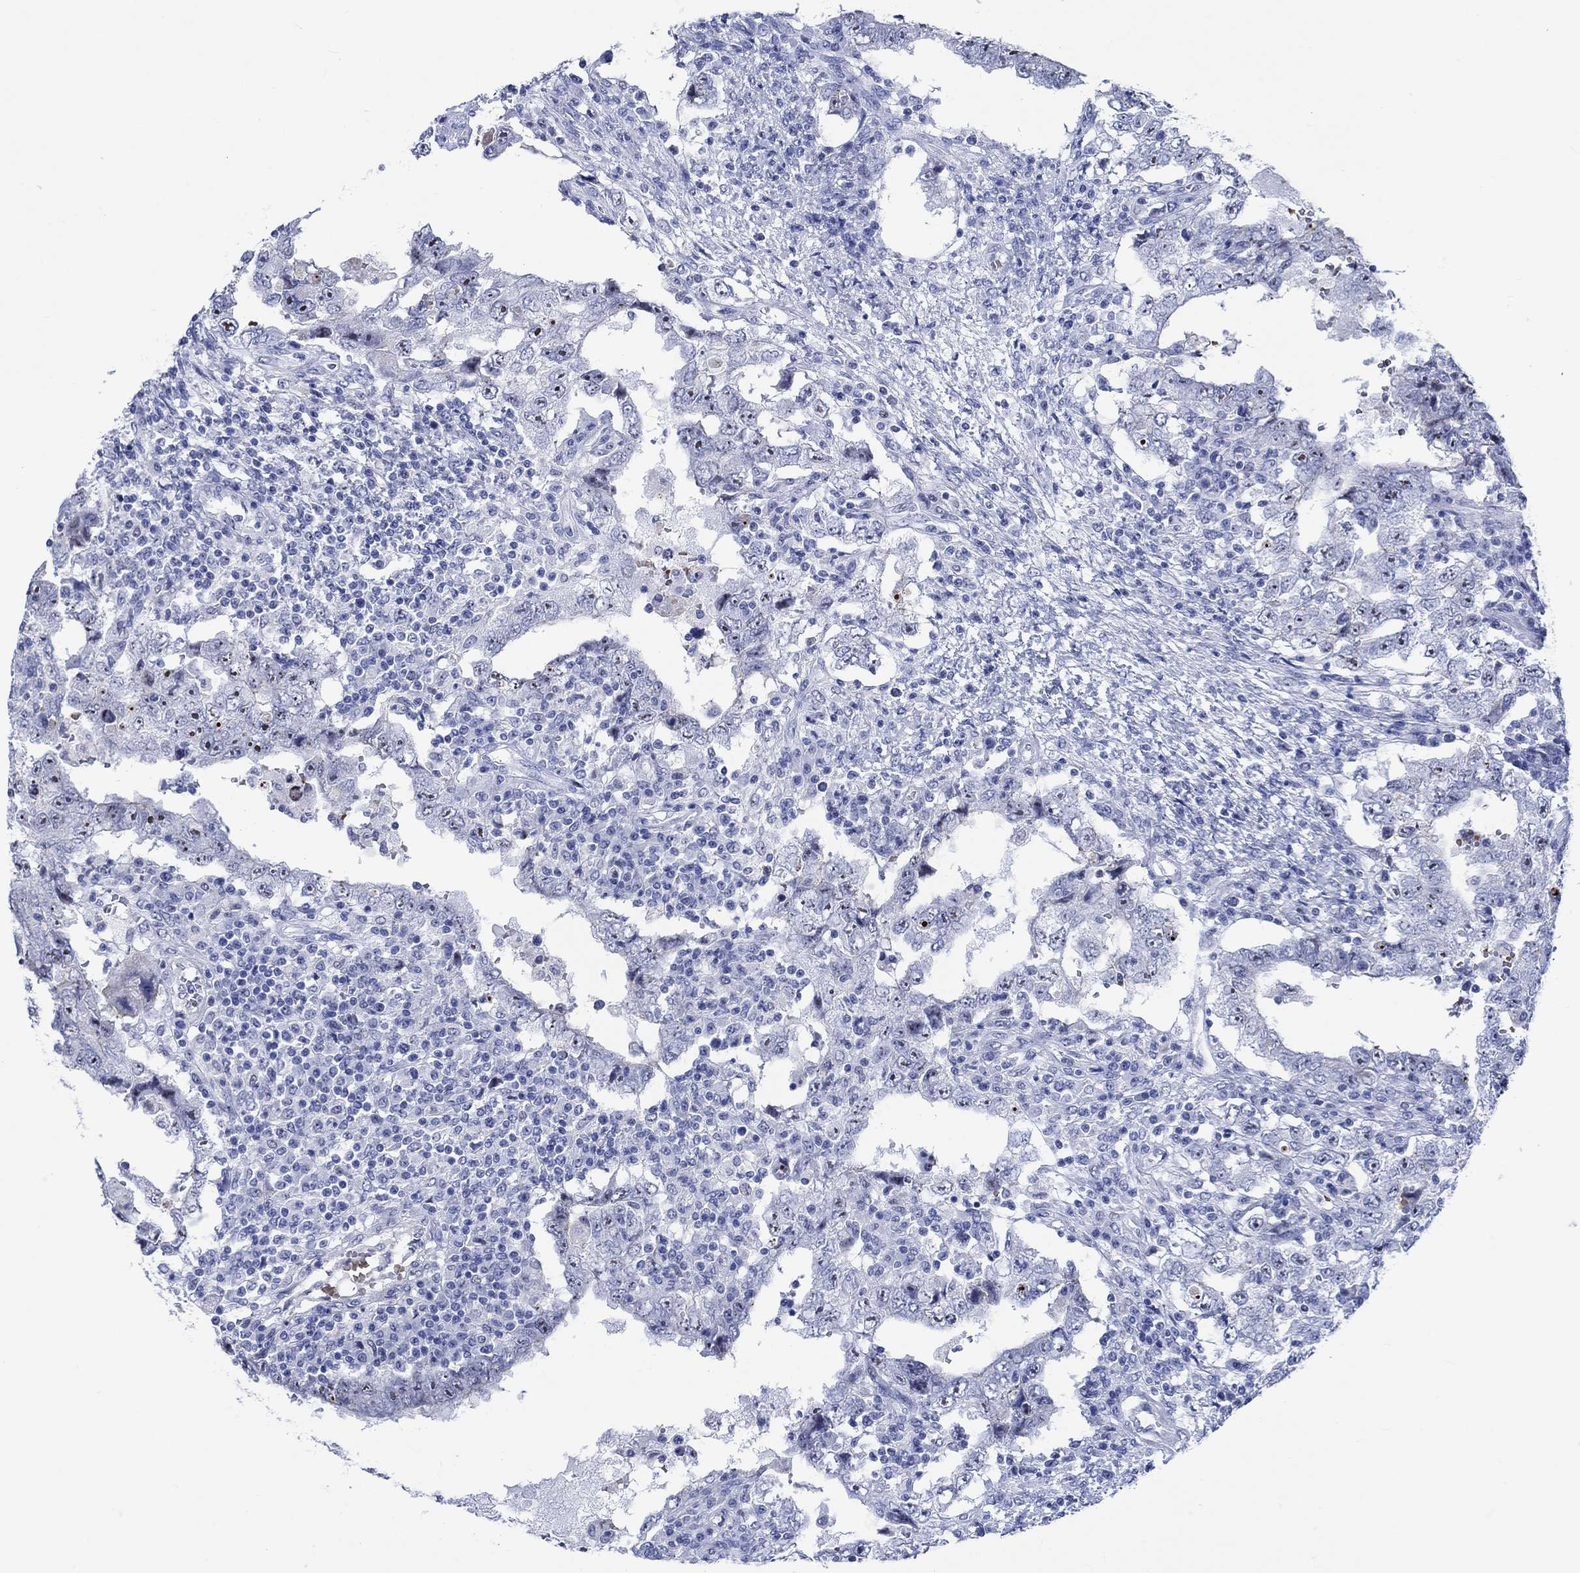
{"staining": {"intensity": "strong", "quantity": "25%-75%", "location": "nuclear"}, "tissue": "testis cancer", "cell_type": "Tumor cells", "image_type": "cancer", "snomed": [{"axis": "morphology", "description": "Carcinoma, Embryonal, NOS"}, {"axis": "topography", "description": "Testis"}], "caption": "Strong nuclear protein staining is present in approximately 25%-75% of tumor cells in embryonal carcinoma (testis).", "gene": "ZNF446", "patient": {"sex": "male", "age": 26}}